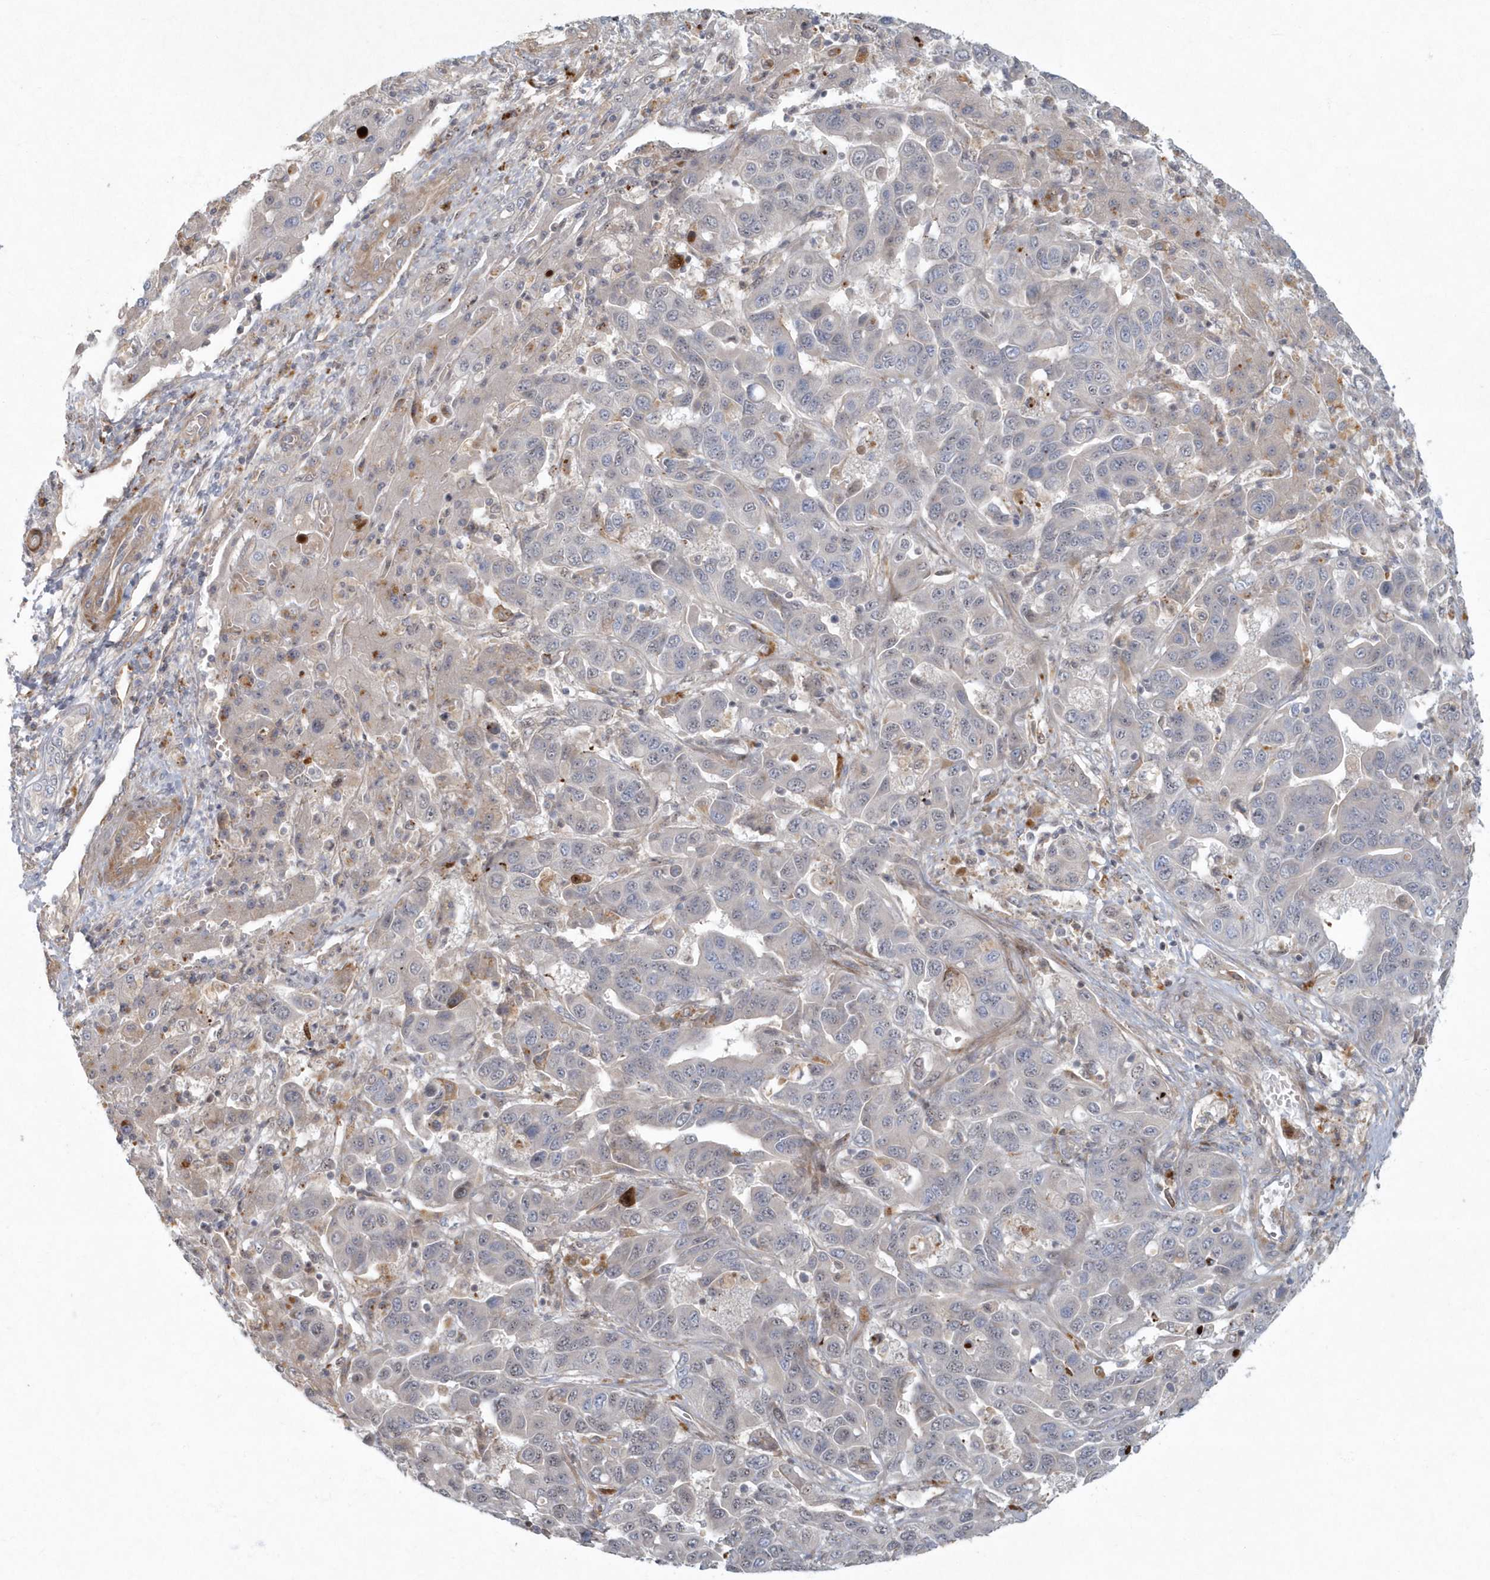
{"staining": {"intensity": "negative", "quantity": "none", "location": "none"}, "tissue": "liver cancer", "cell_type": "Tumor cells", "image_type": "cancer", "snomed": [{"axis": "morphology", "description": "Cholangiocarcinoma"}, {"axis": "topography", "description": "Liver"}], "caption": "Human cholangiocarcinoma (liver) stained for a protein using immunohistochemistry (IHC) exhibits no staining in tumor cells.", "gene": "ARHGEF38", "patient": {"sex": "female", "age": 52}}